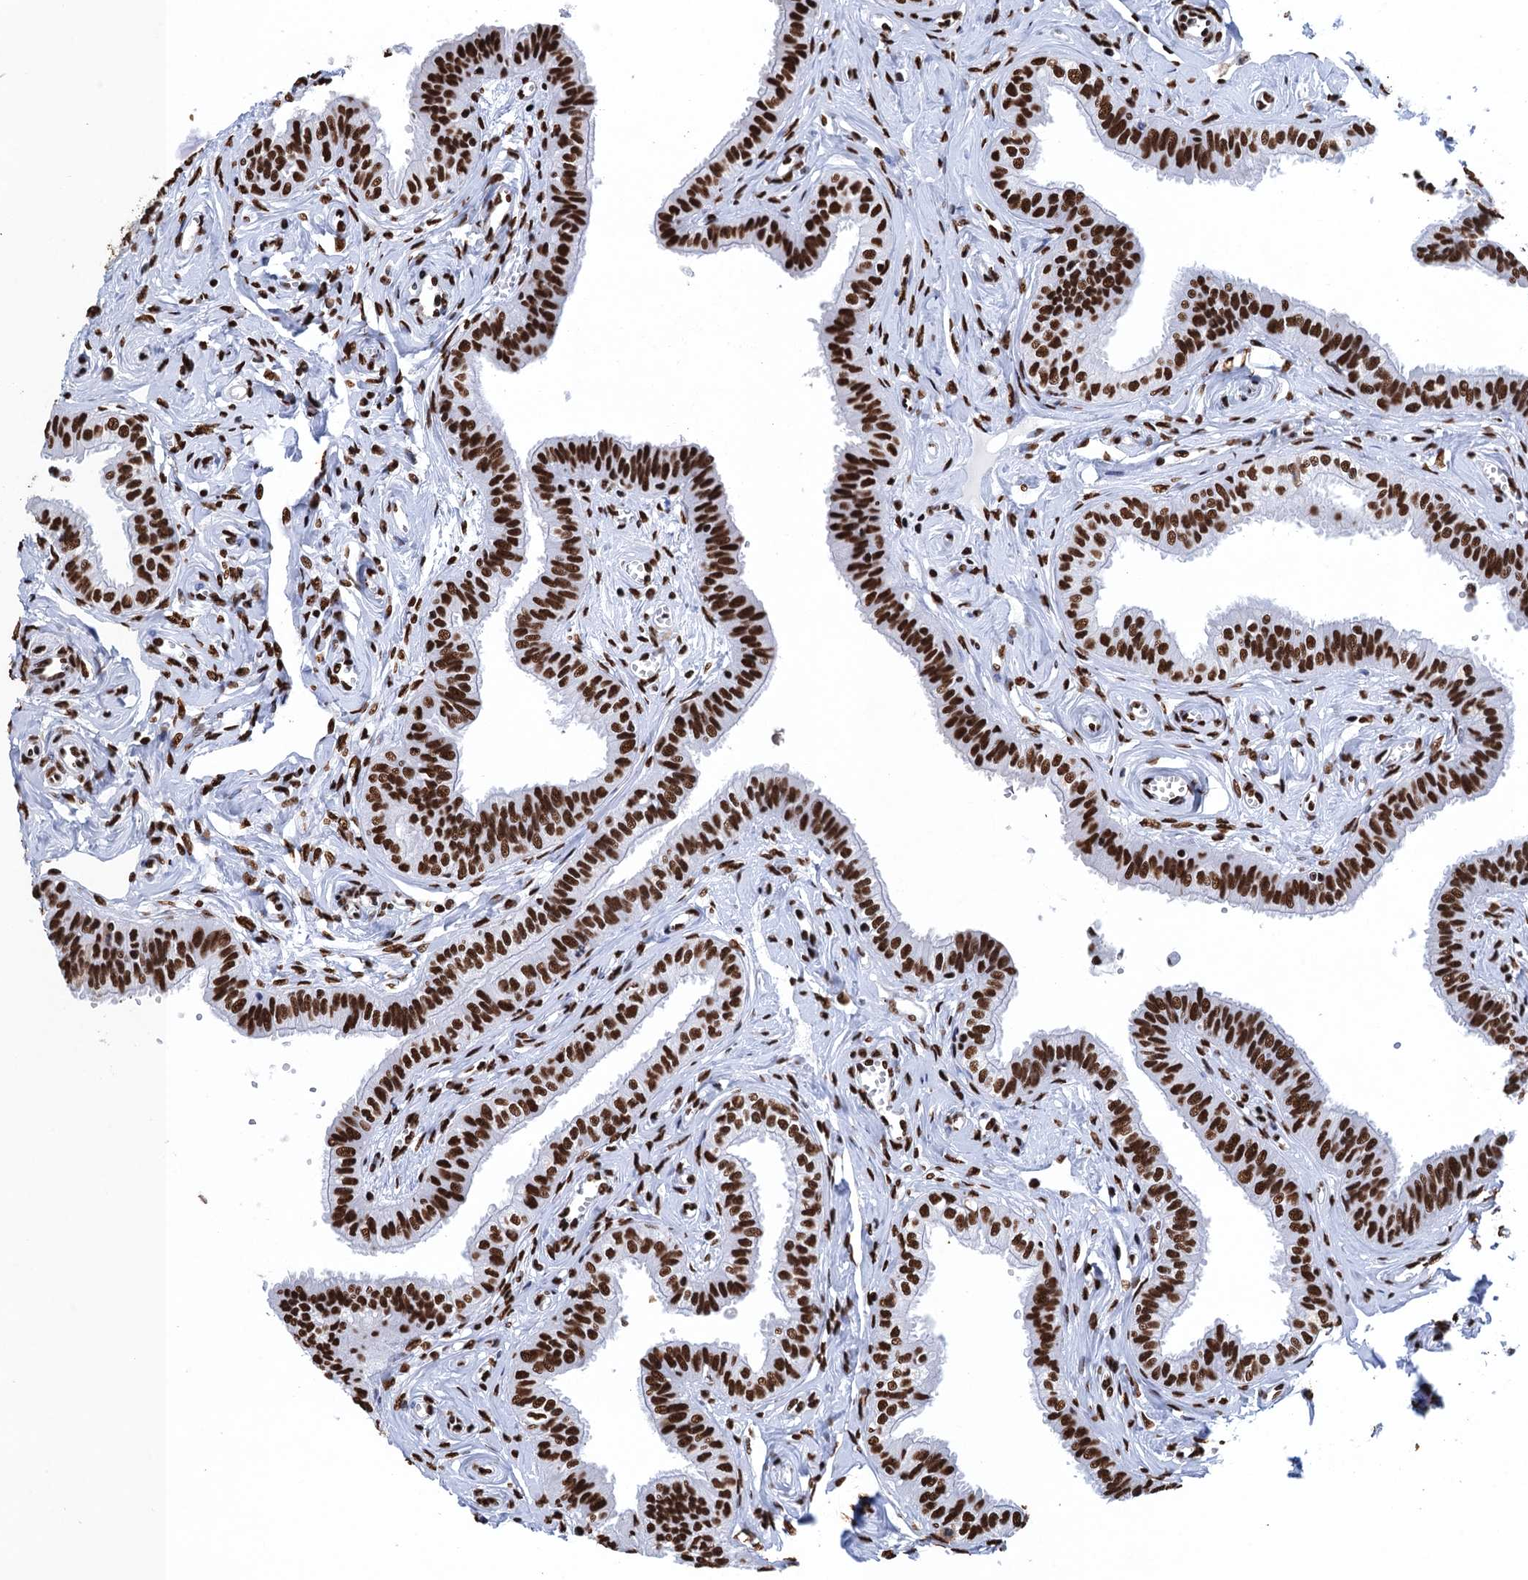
{"staining": {"intensity": "strong", "quantity": ">75%", "location": "nuclear"}, "tissue": "fallopian tube", "cell_type": "Glandular cells", "image_type": "normal", "snomed": [{"axis": "morphology", "description": "Normal tissue, NOS"}, {"axis": "morphology", "description": "Carcinoma, NOS"}, {"axis": "topography", "description": "Fallopian tube"}, {"axis": "topography", "description": "Ovary"}], "caption": "Benign fallopian tube shows strong nuclear expression in approximately >75% of glandular cells, visualized by immunohistochemistry.", "gene": "UBA2", "patient": {"sex": "female", "age": 59}}